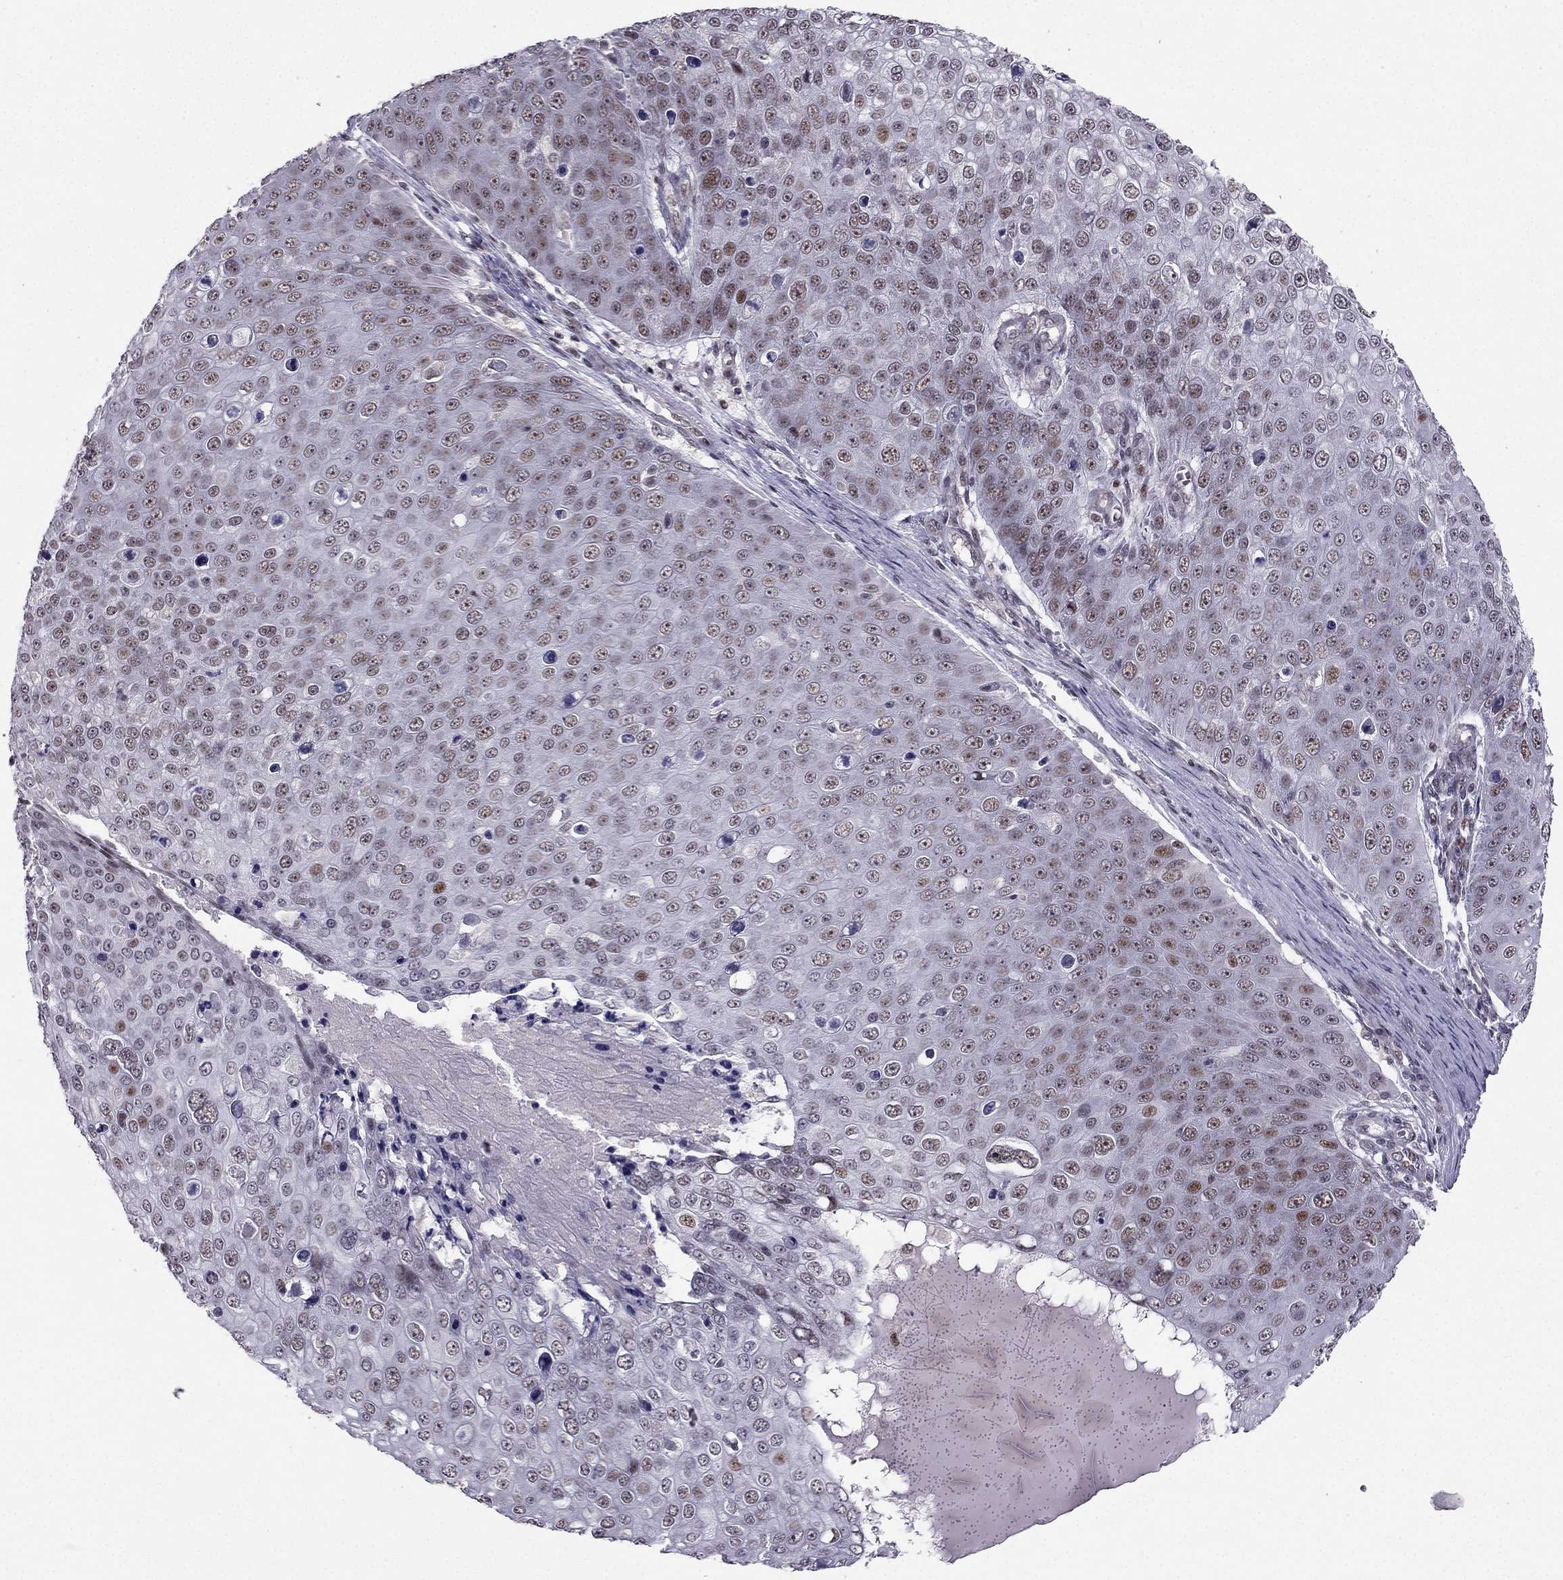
{"staining": {"intensity": "weak", "quantity": "25%-75%", "location": "nuclear"}, "tissue": "skin cancer", "cell_type": "Tumor cells", "image_type": "cancer", "snomed": [{"axis": "morphology", "description": "Squamous cell carcinoma, NOS"}, {"axis": "topography", "description": "Skin"}], "caption": "Immunohistochemistry (IHC) (DAB) staining of human skin cancer reveals weak nuclear protein positivity in approximately 25%-75% of tumor cells.", "gene": "RPRD2", "patient": {"sex": "male", "age": 71}}